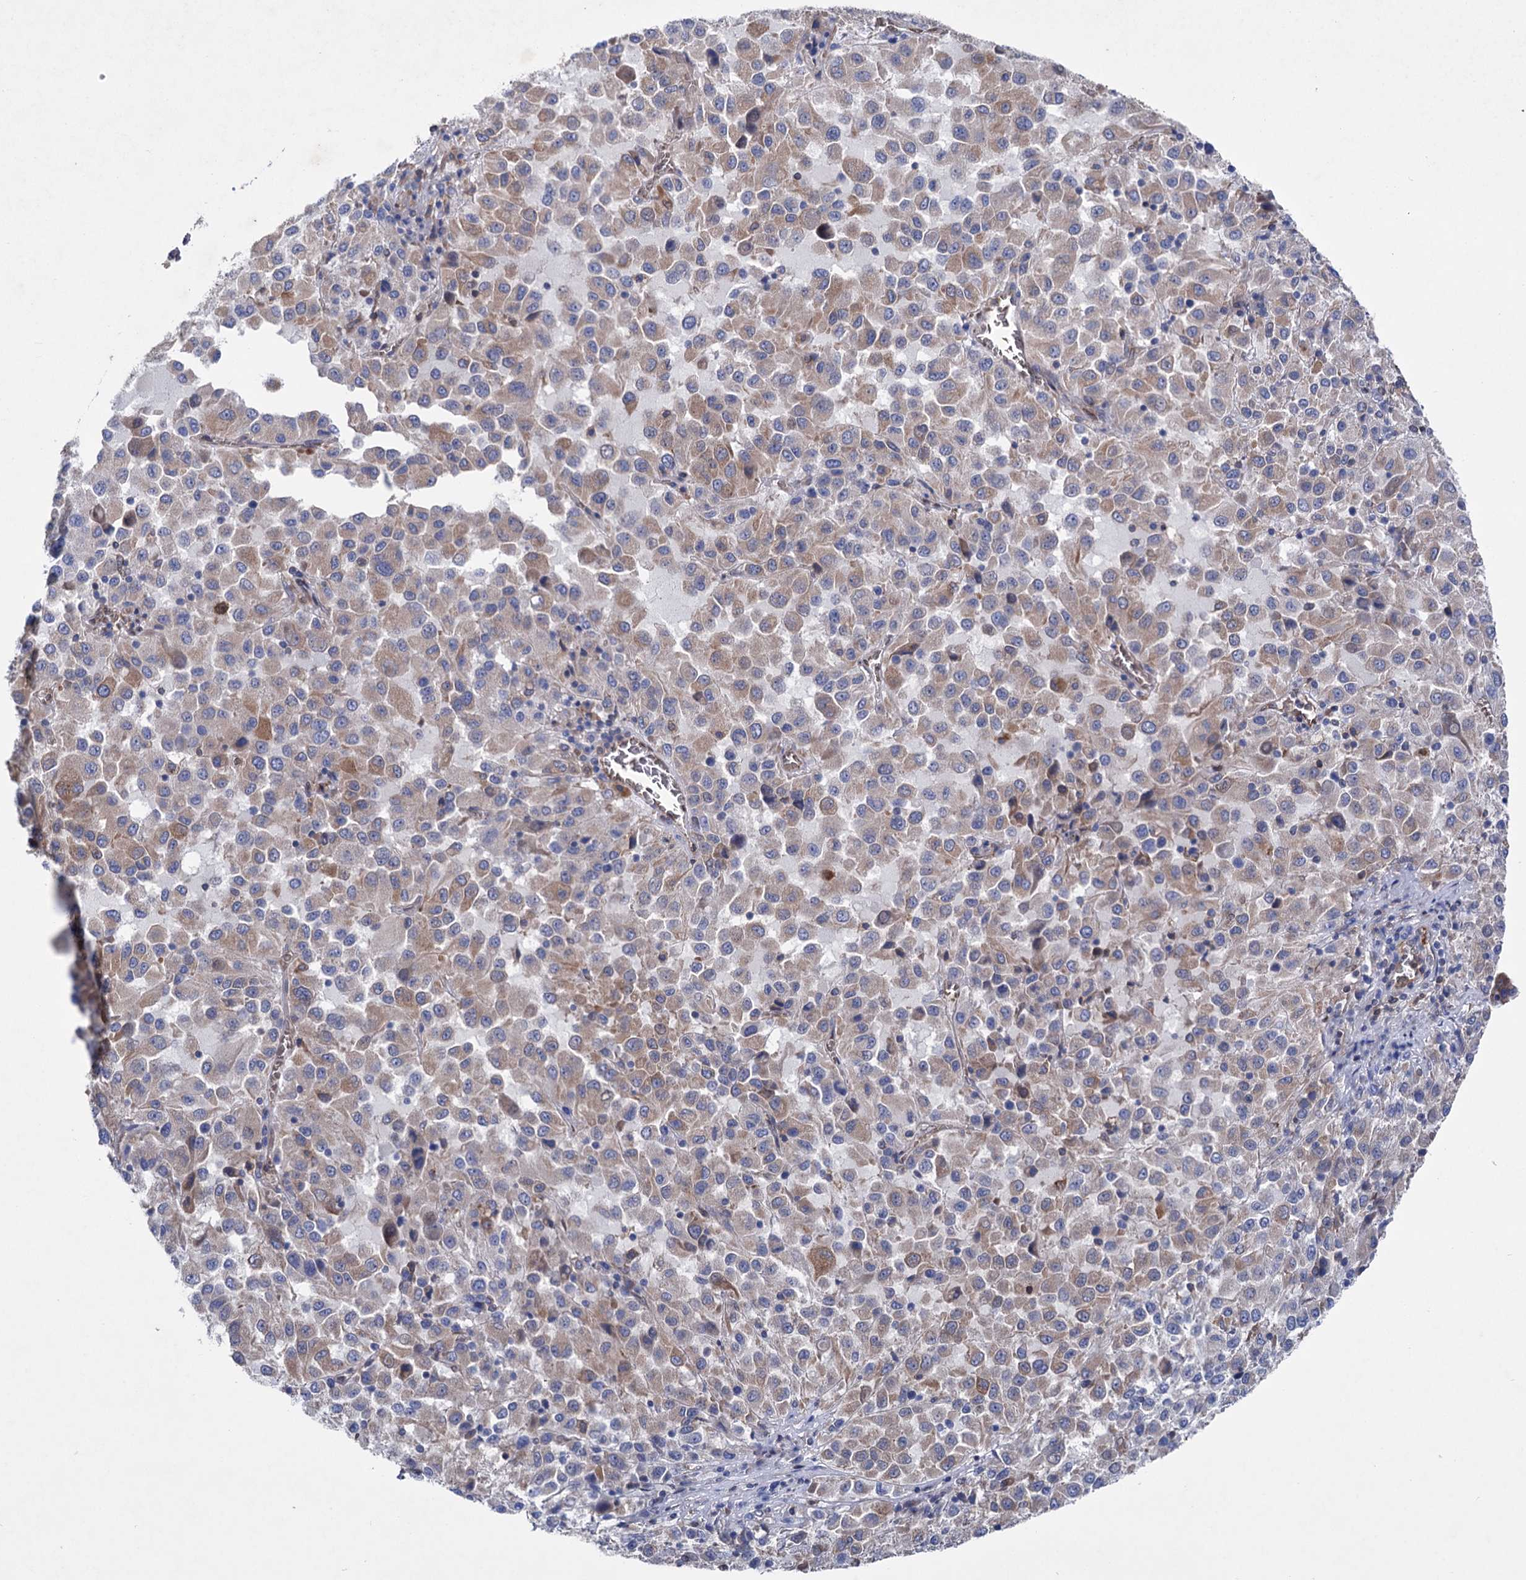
{"staining": {"intensity": "weak", "quantity": "25%-75%", "location": "cytoplasmic/membranous"}, "tissue": "melanoma", "cell_type": "Tumor cells", "image_type": "cancer", "snomed": [{"axis": "morphology", "description": "Malignant melanoma, Metastatic site"}, {"axis": "topography", "description": "Lung"}], "caption": "Malignant melanoma (metastatic site) tissue demonstrates weak cytoplasmic/membranous staining in about 25%-75% of tumor cells", "gene": "STING1", "patient": {"sex": "male", "age": 64}}